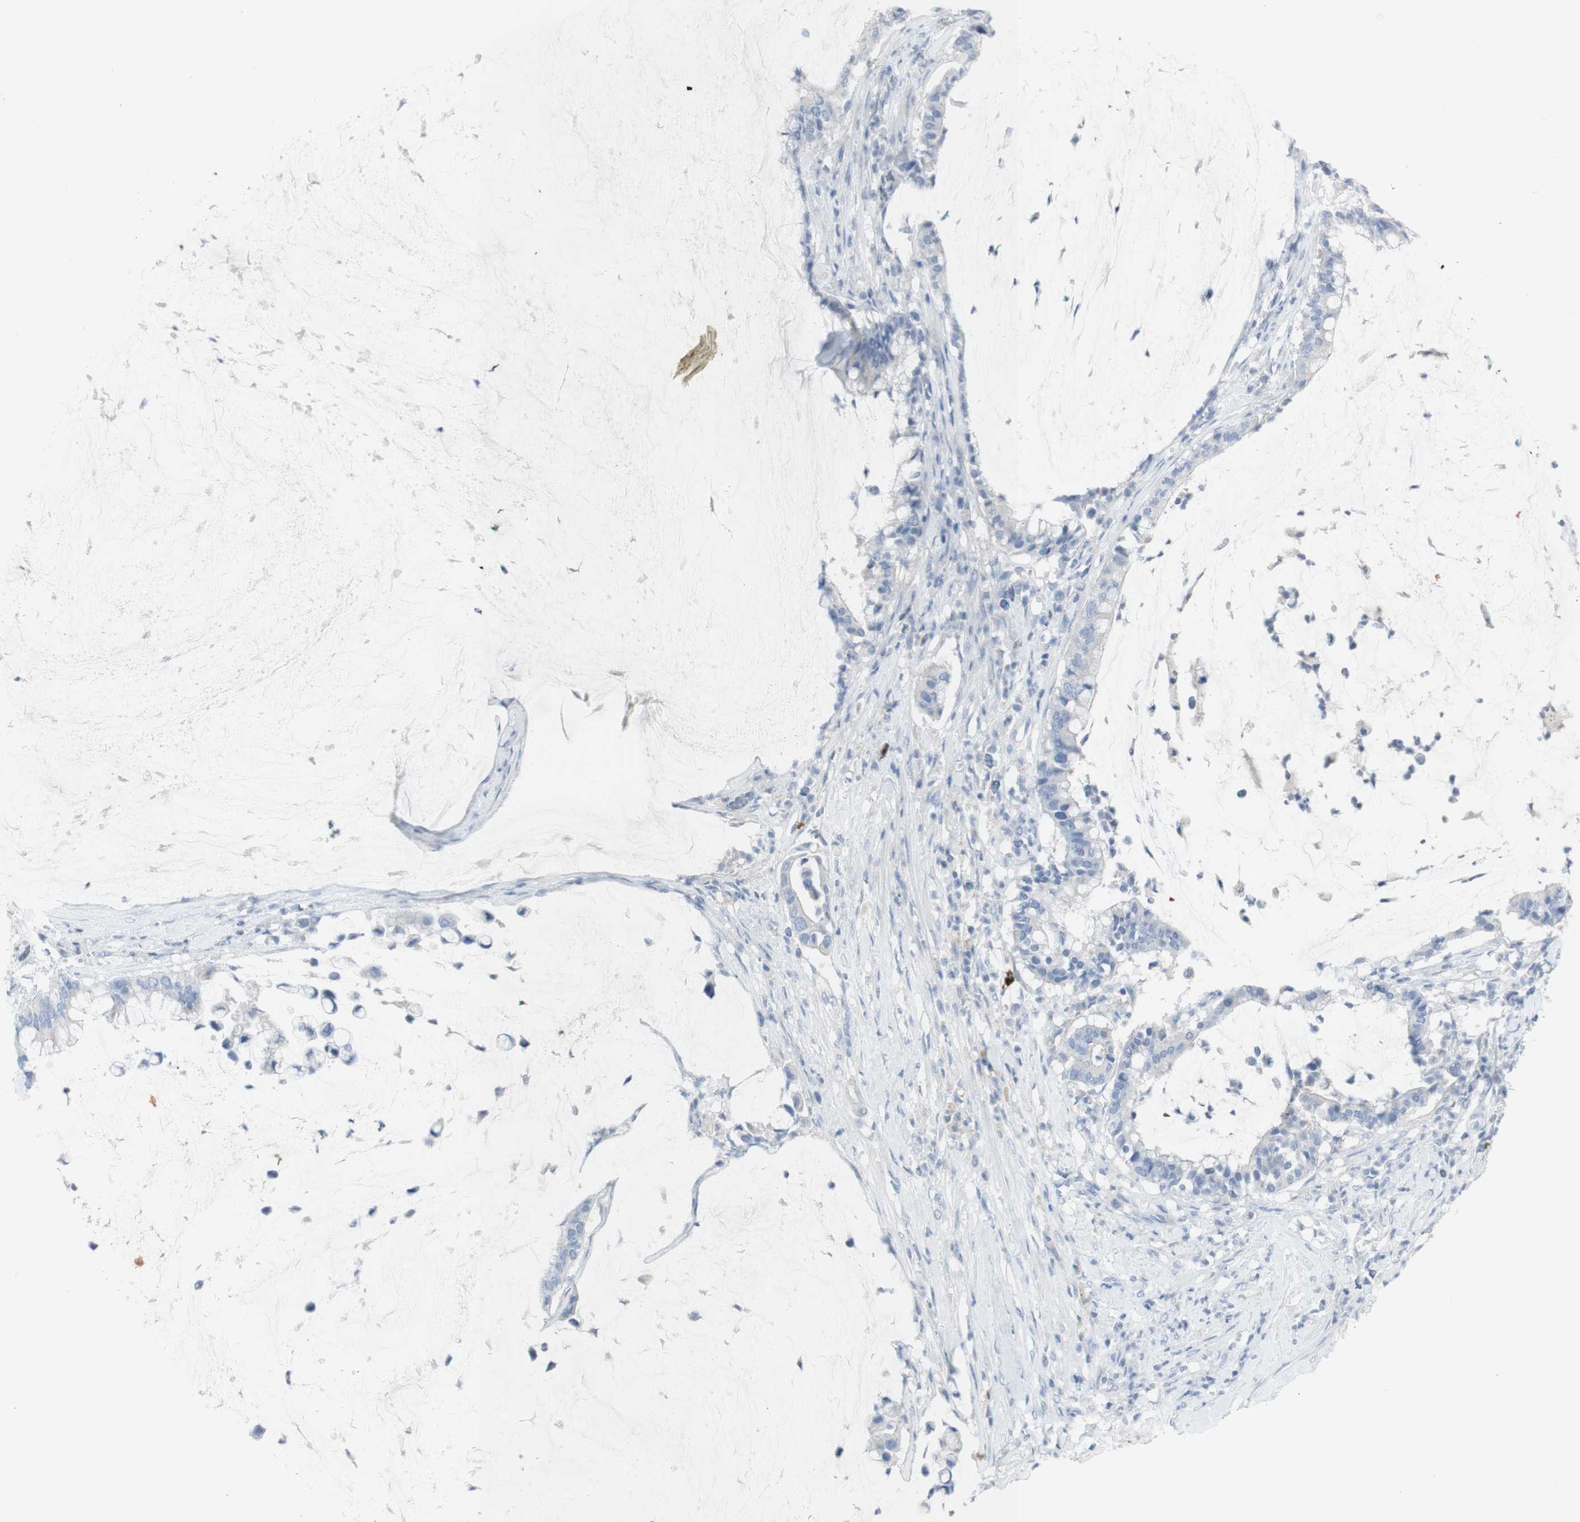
{"staining": {"intensity": "negative", "quantity": "none", "location": "none"}, "tissue": "pancreatic cancer", "cell_type": "Tumor cells", "image_type": "cancer", "snomed": [{"axis": "morphology", "description": "Adenocarcinoma, NOS"}, {"axis": "topography", "description": "Pancreas"}], "caption": "This is a histopathology image of IHC staining of pancreatic adenocarcinoma, which shows no expression in tumor cells.", "gene": "CD207", "patient": {"sex": "male", "age": 41}}